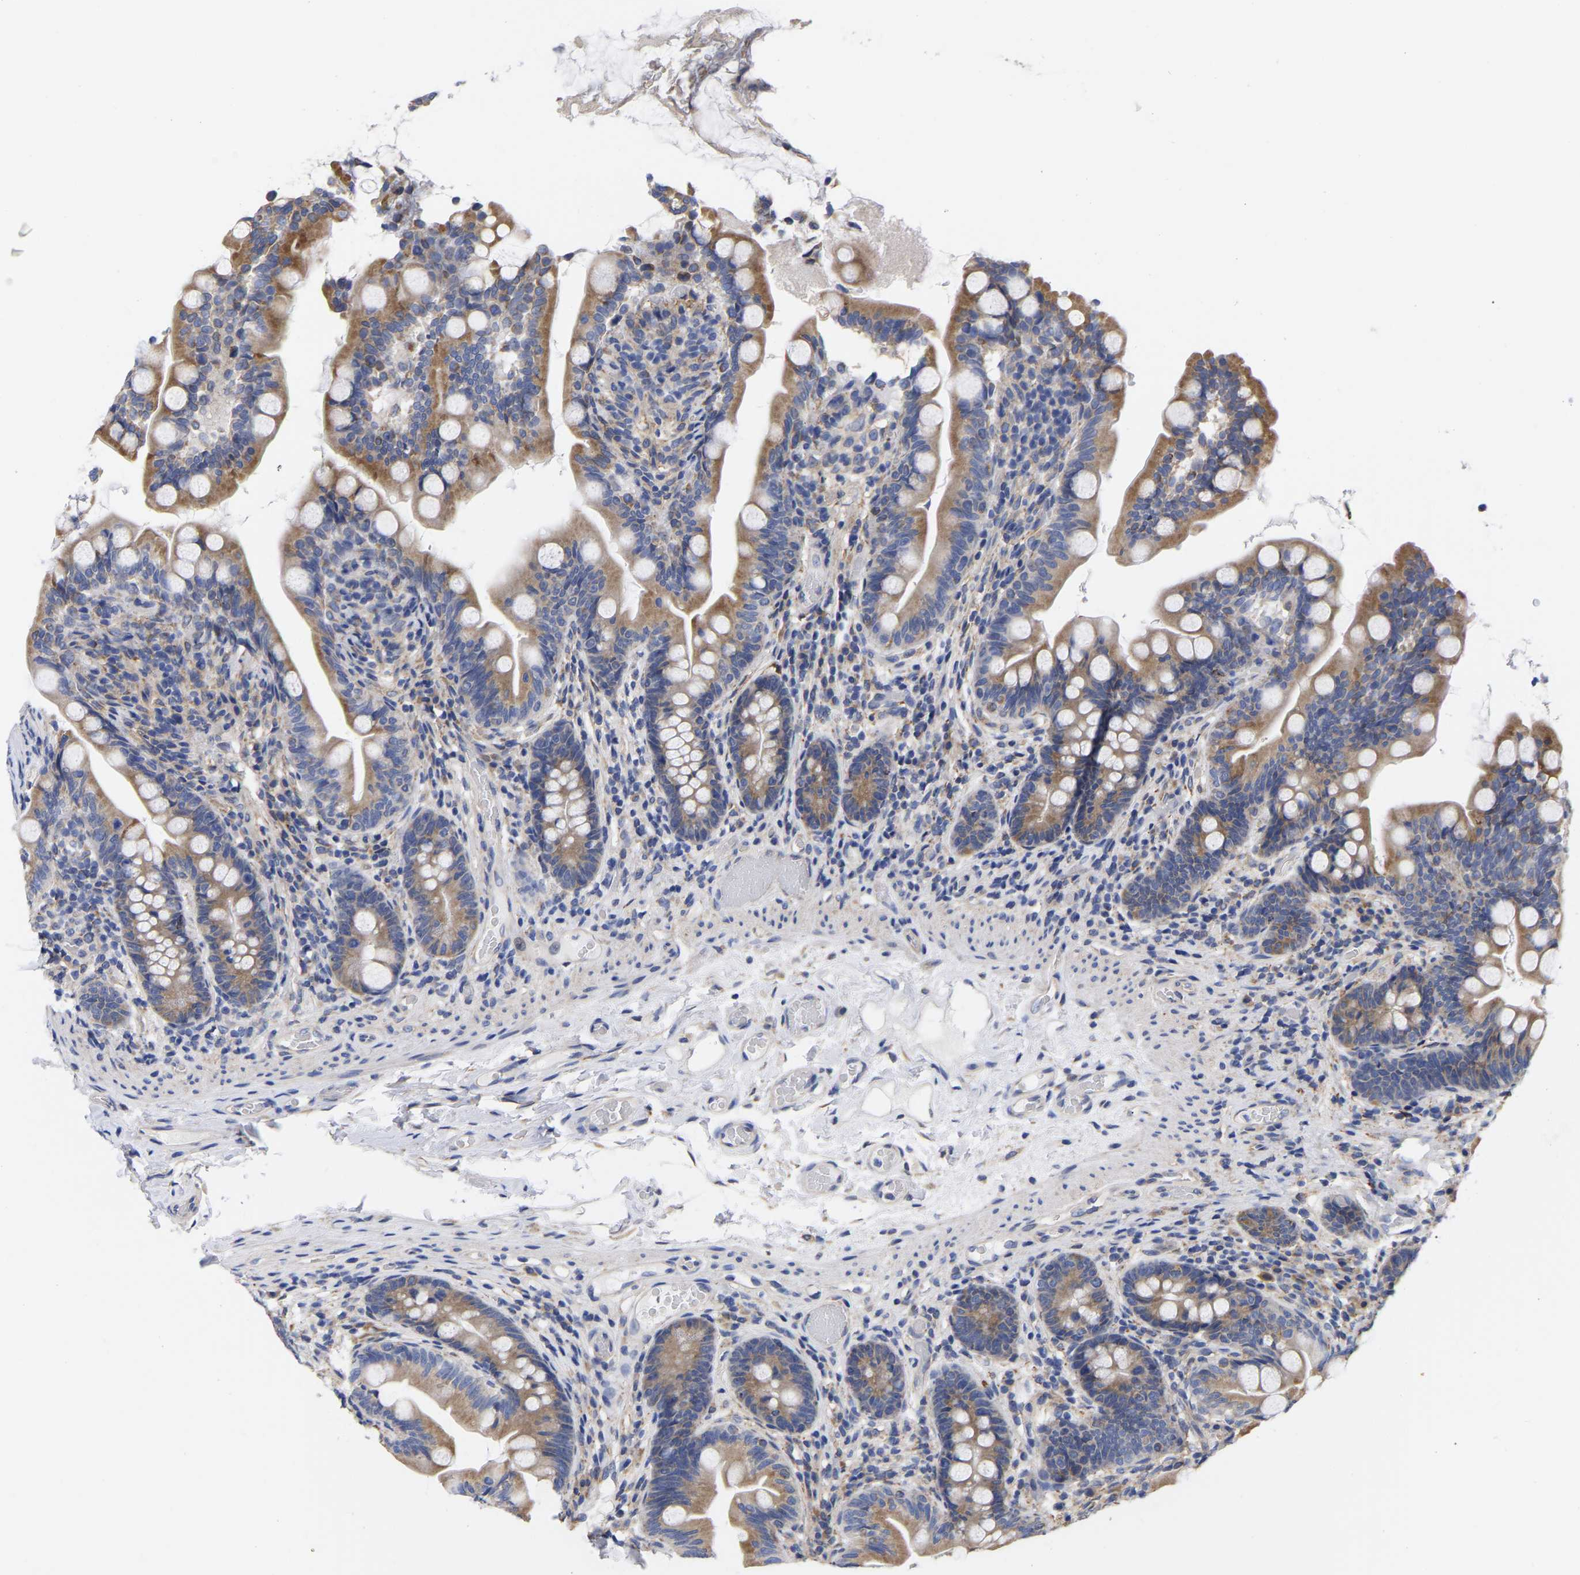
{"staining": {"intensity": "moderate", "quantity": ">75%", "location": "cytoplasmic/membranous"}, "tissue": "small intestine", "cell_type": "Glandular cells", "image_type": "normal", "snomed": [{"axis": "morphology", "description": "Normal tissue, NOS"}, {"axis": "topography", "description": "Small intestine"}], "caption": "Immunohistochemistry (IHC) staining of benign small intestine, which demonstrates medium levels of moderate cytoplasmic/membranous expression in approximately >75% of glandular cells indicating moderate cytoplasmic/membranous protein staining. The staining was performed using DAB (3,3'-diaminobenzidine) (brown) for protein detection and nuclei were counterstained in hematoxylin (blue).", "gene": "CFAP298", "patient": {"sex": "female", "age": 56}}